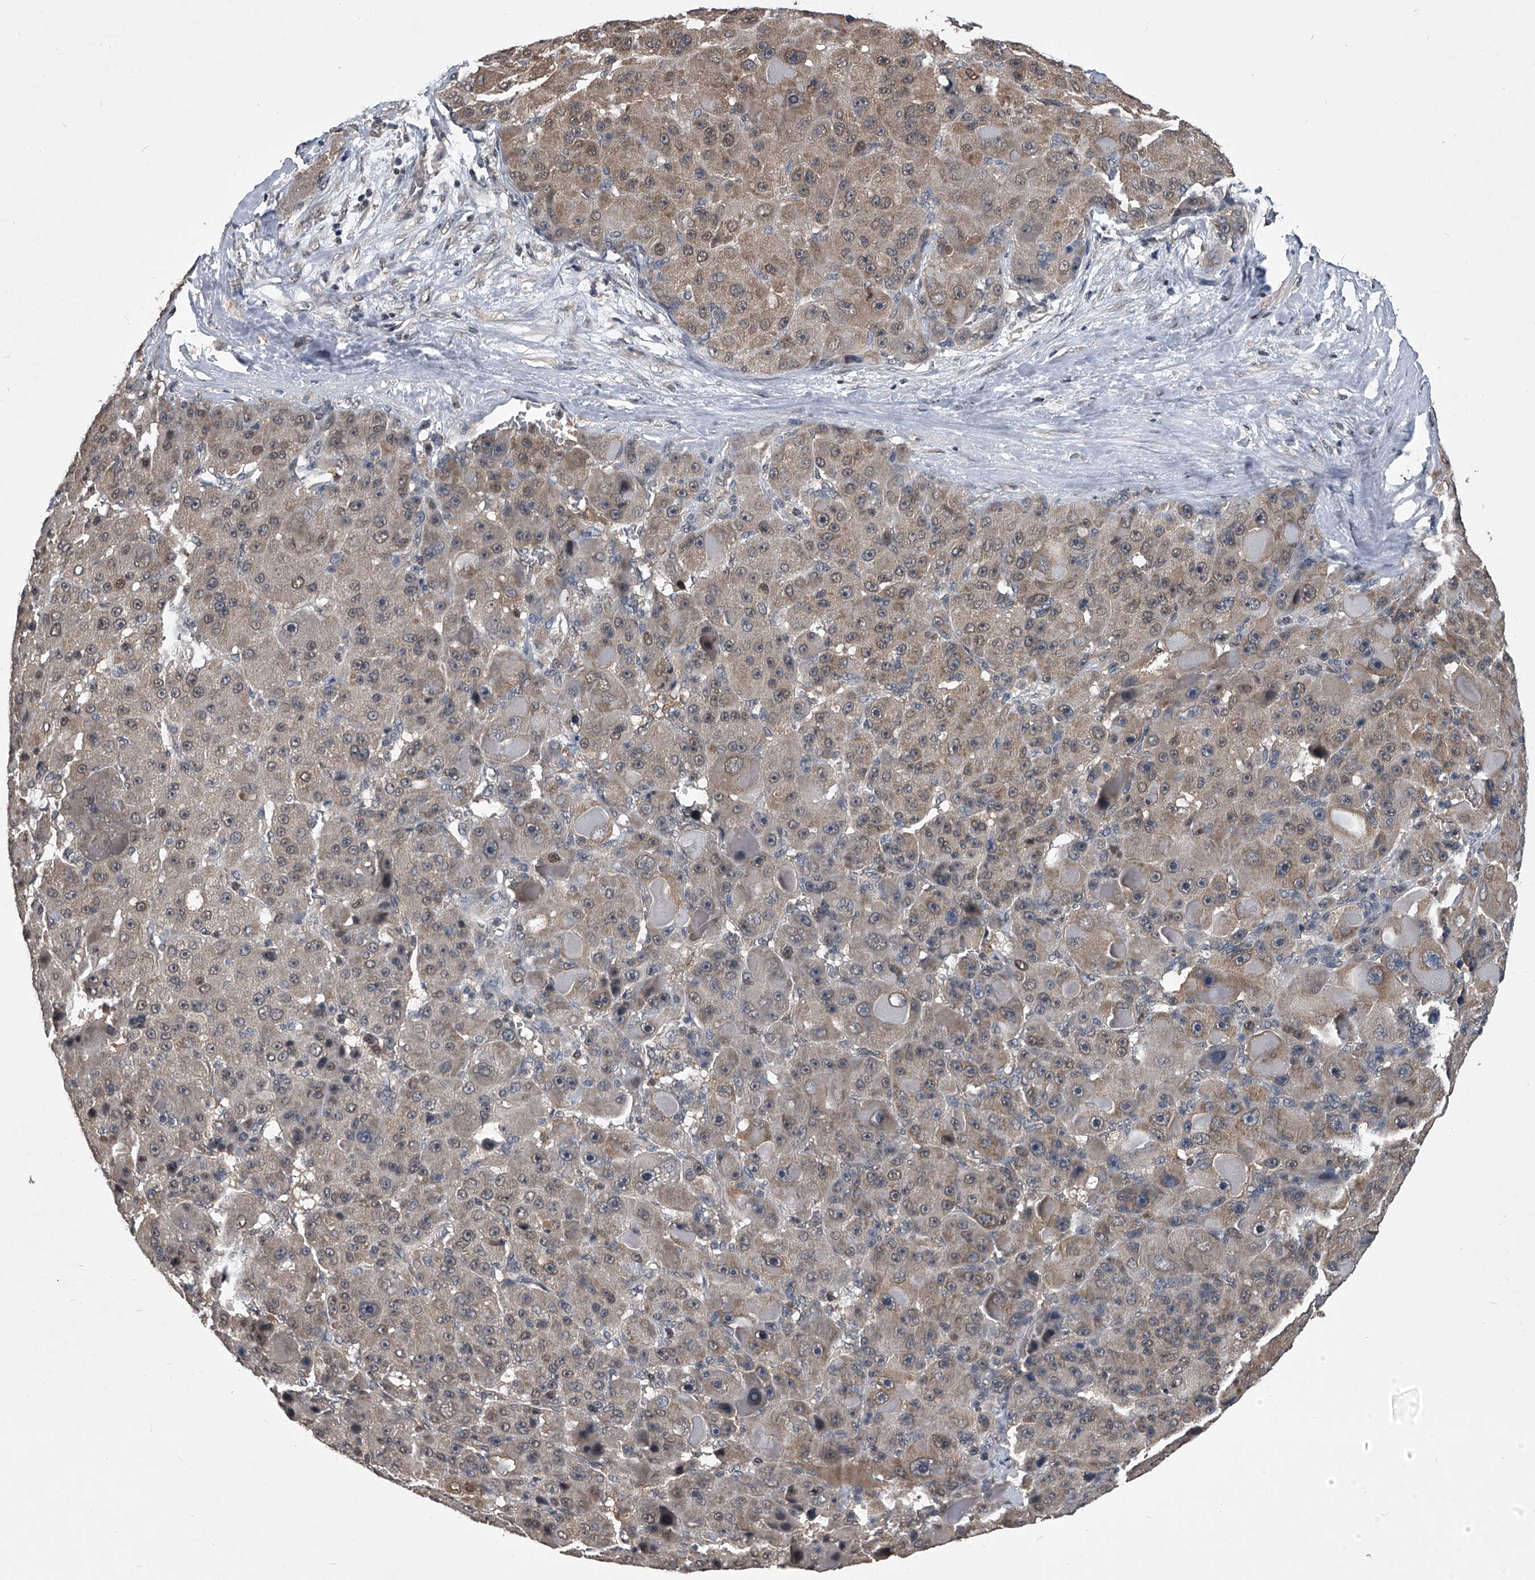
{"staining": {"intensity": "moderate", "quantity": "<25%", "location": "cytoplasmic/membranous,nuclear"}, "tissue": "liver cancer", "cell_type": "Tumor cells", "image_type": "cancer", "snomed": [{"axis": "morphology", "description": "Carcinoma, Hepatocellular, NOS"}, {"axis": "topography", "description": "Liver"}], "caption": "Human liver cancer stained with a brown dye displays moderate cytoplasmic/membranous and nuclear positive positivity in approximately <25% of tumor cells.", "gene": "TSNAX", "patient": {"sex": "male", "age": 76}}